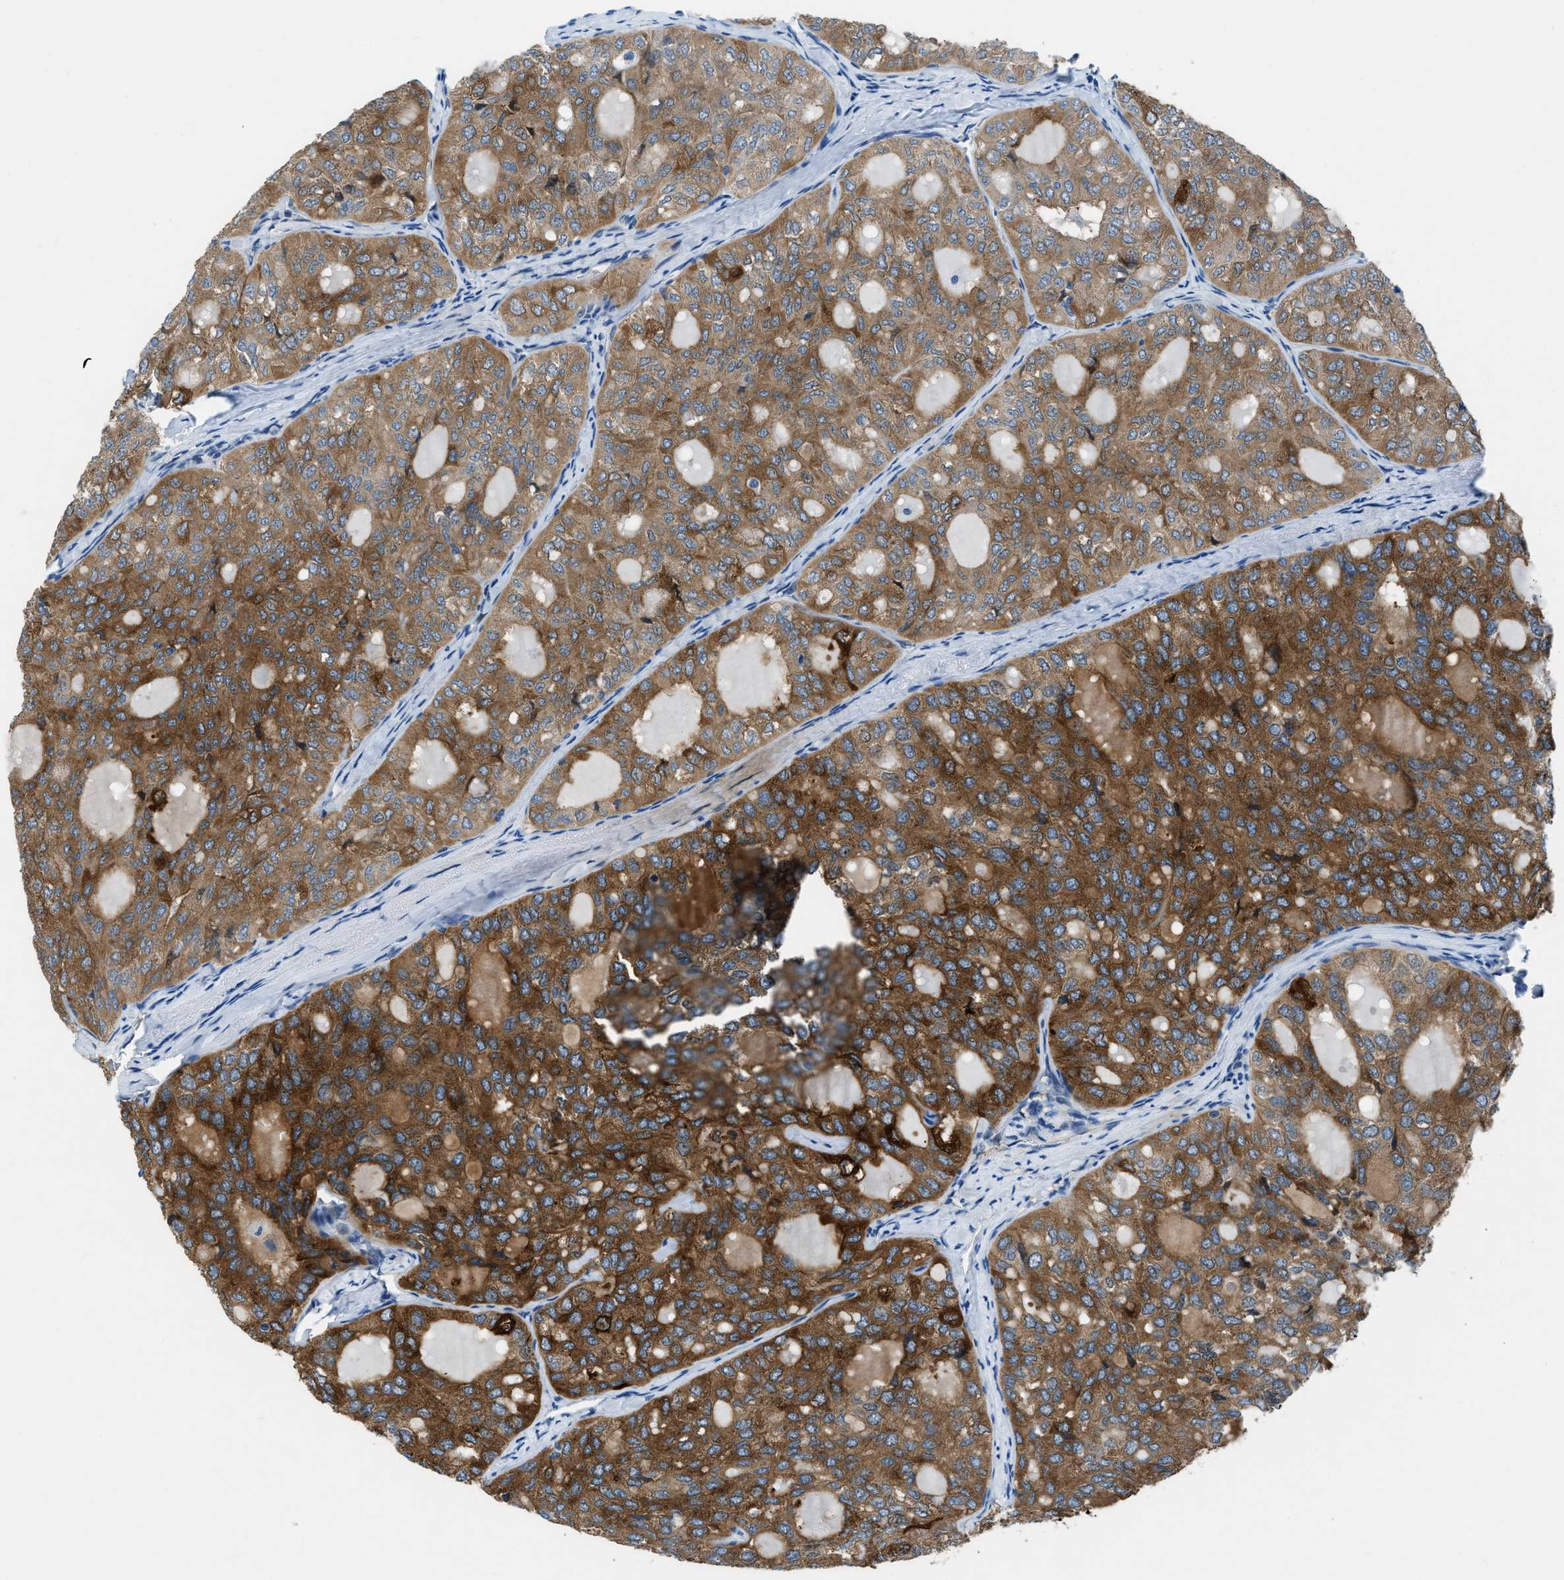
{"staining": {"intensity": "moderate", "quantity": ">75%", "location": "cytoplasmic/membranous"}, "tissue": "thyroid cancer", "cell_type": "Tumor cells", "image_type": "cancer", "snomed": [{"axis": "morphology", "description": "Follicular adenoma carcinoma, NOS"}, {"axis": "topography", "description": "Thyroid gland"}], "caption": "Immunohistochemistry photomicrograph of thyroid cancer stained for a protein (brown), which demonstrates medium levels of moderate cytoplasmic/membranous expression in approximately >75% of tumor cells.", "gene": "PFKP", "patient": {"sex": "male", "age": 75}}